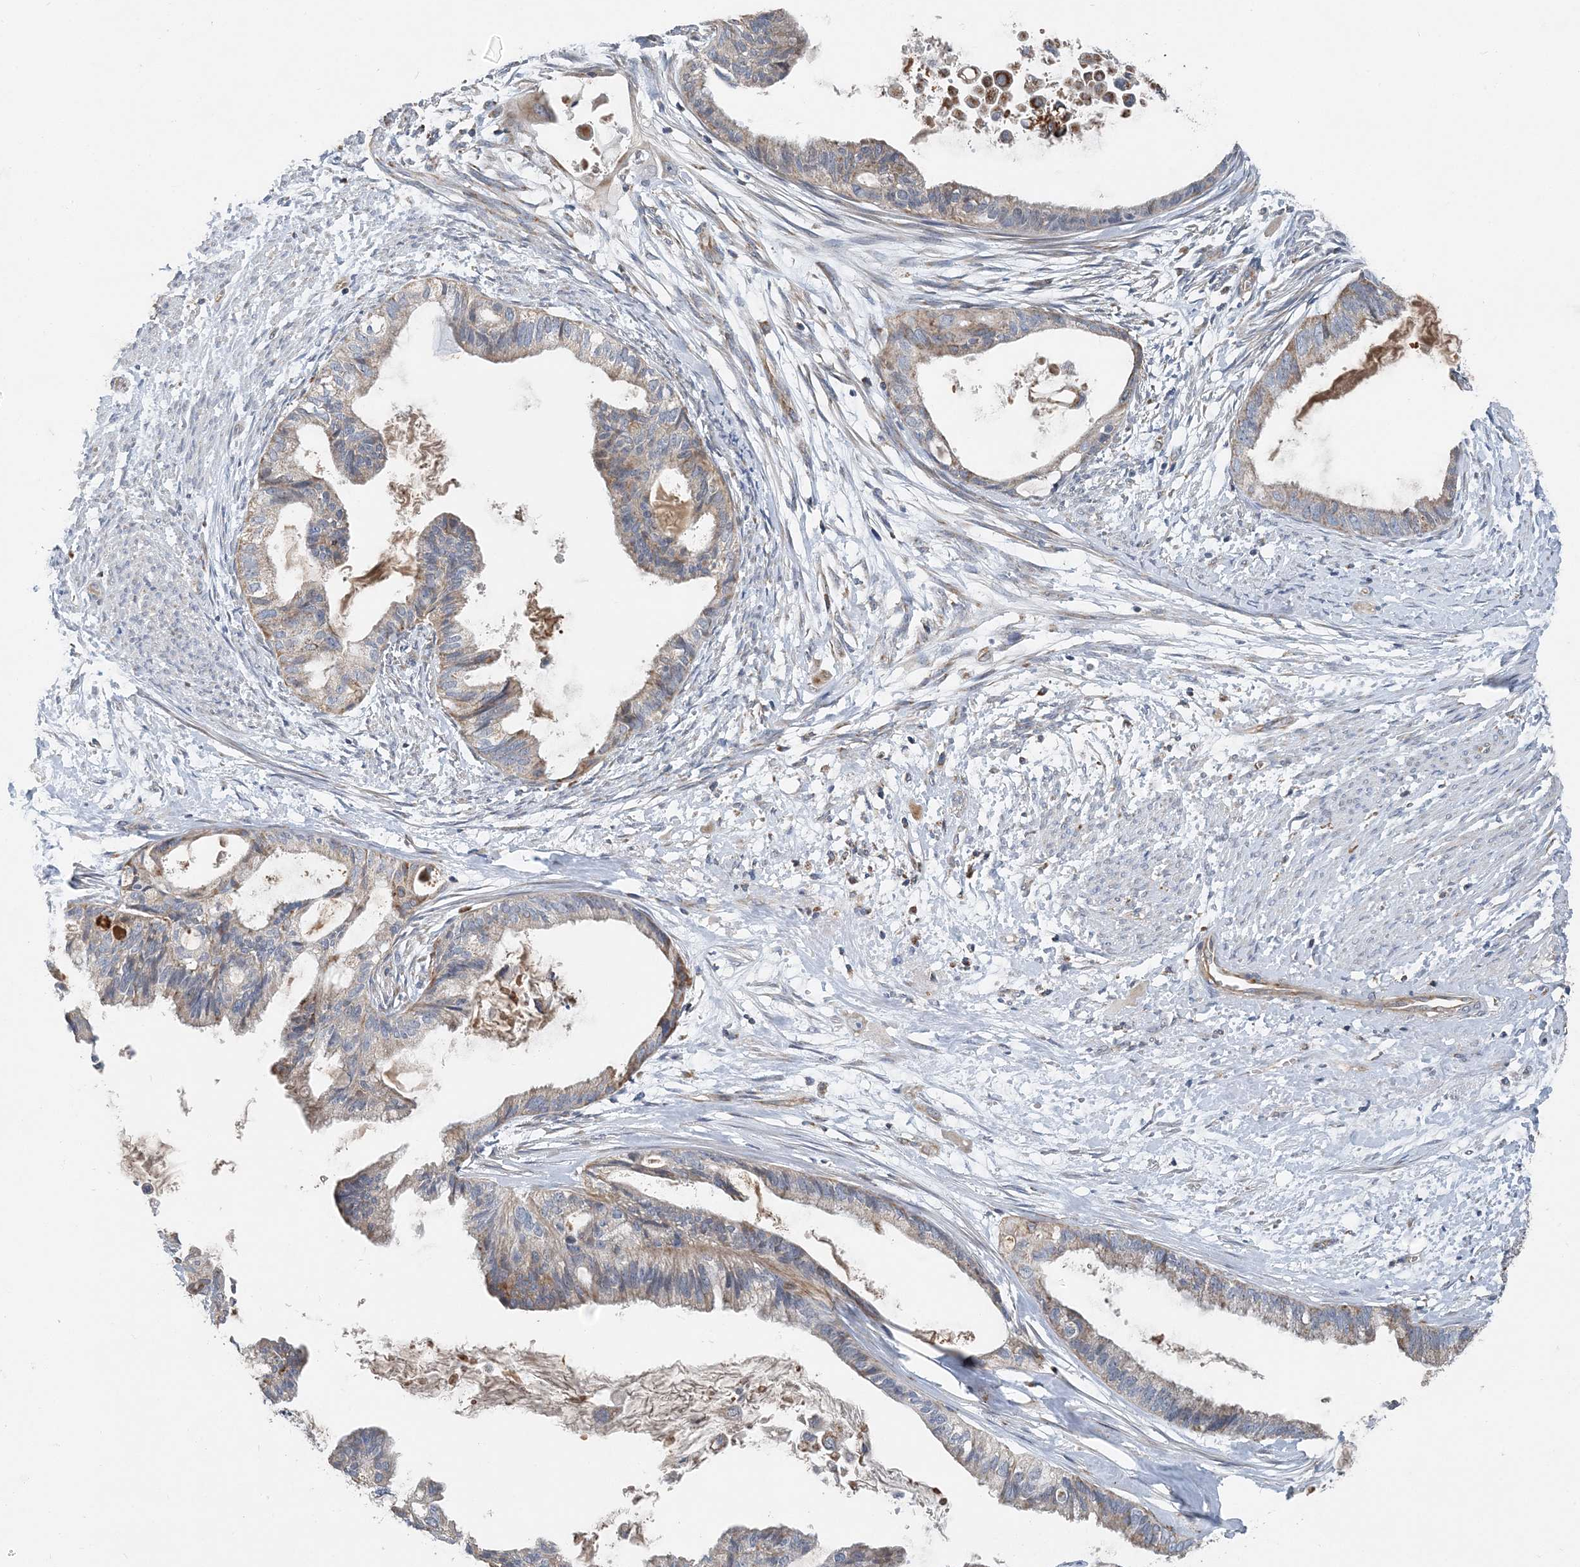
{"staining": {"intensity": "weak", "quantity": "25%-75%", "location": "cytoplasmic/membranous"}, "tissue": "cervical cancer", "cell_type": "Tumor cells", "image_type": "cancer", "snomed": [{"axis": "morphology", "description": "Normal tissue, NOS"}, {"axis": "morphology", "description": "Adenocarcinoma, NOS"}, {"axis": "topography", "description": "Cervix"}, {"axis": "topography", "description": "Endometrium"}], "caption": "A brown stain highlights weak cytoplasmic/membranous staining of a protein in adenocarcinoma (cervical) tumor cells. Using DAB (brown) and hematoxylin (blue) stains, captured at high magnification using brightfield microscopy.", "gene": "SPRY2", "patient": {"sex": "female", "age": 86}}